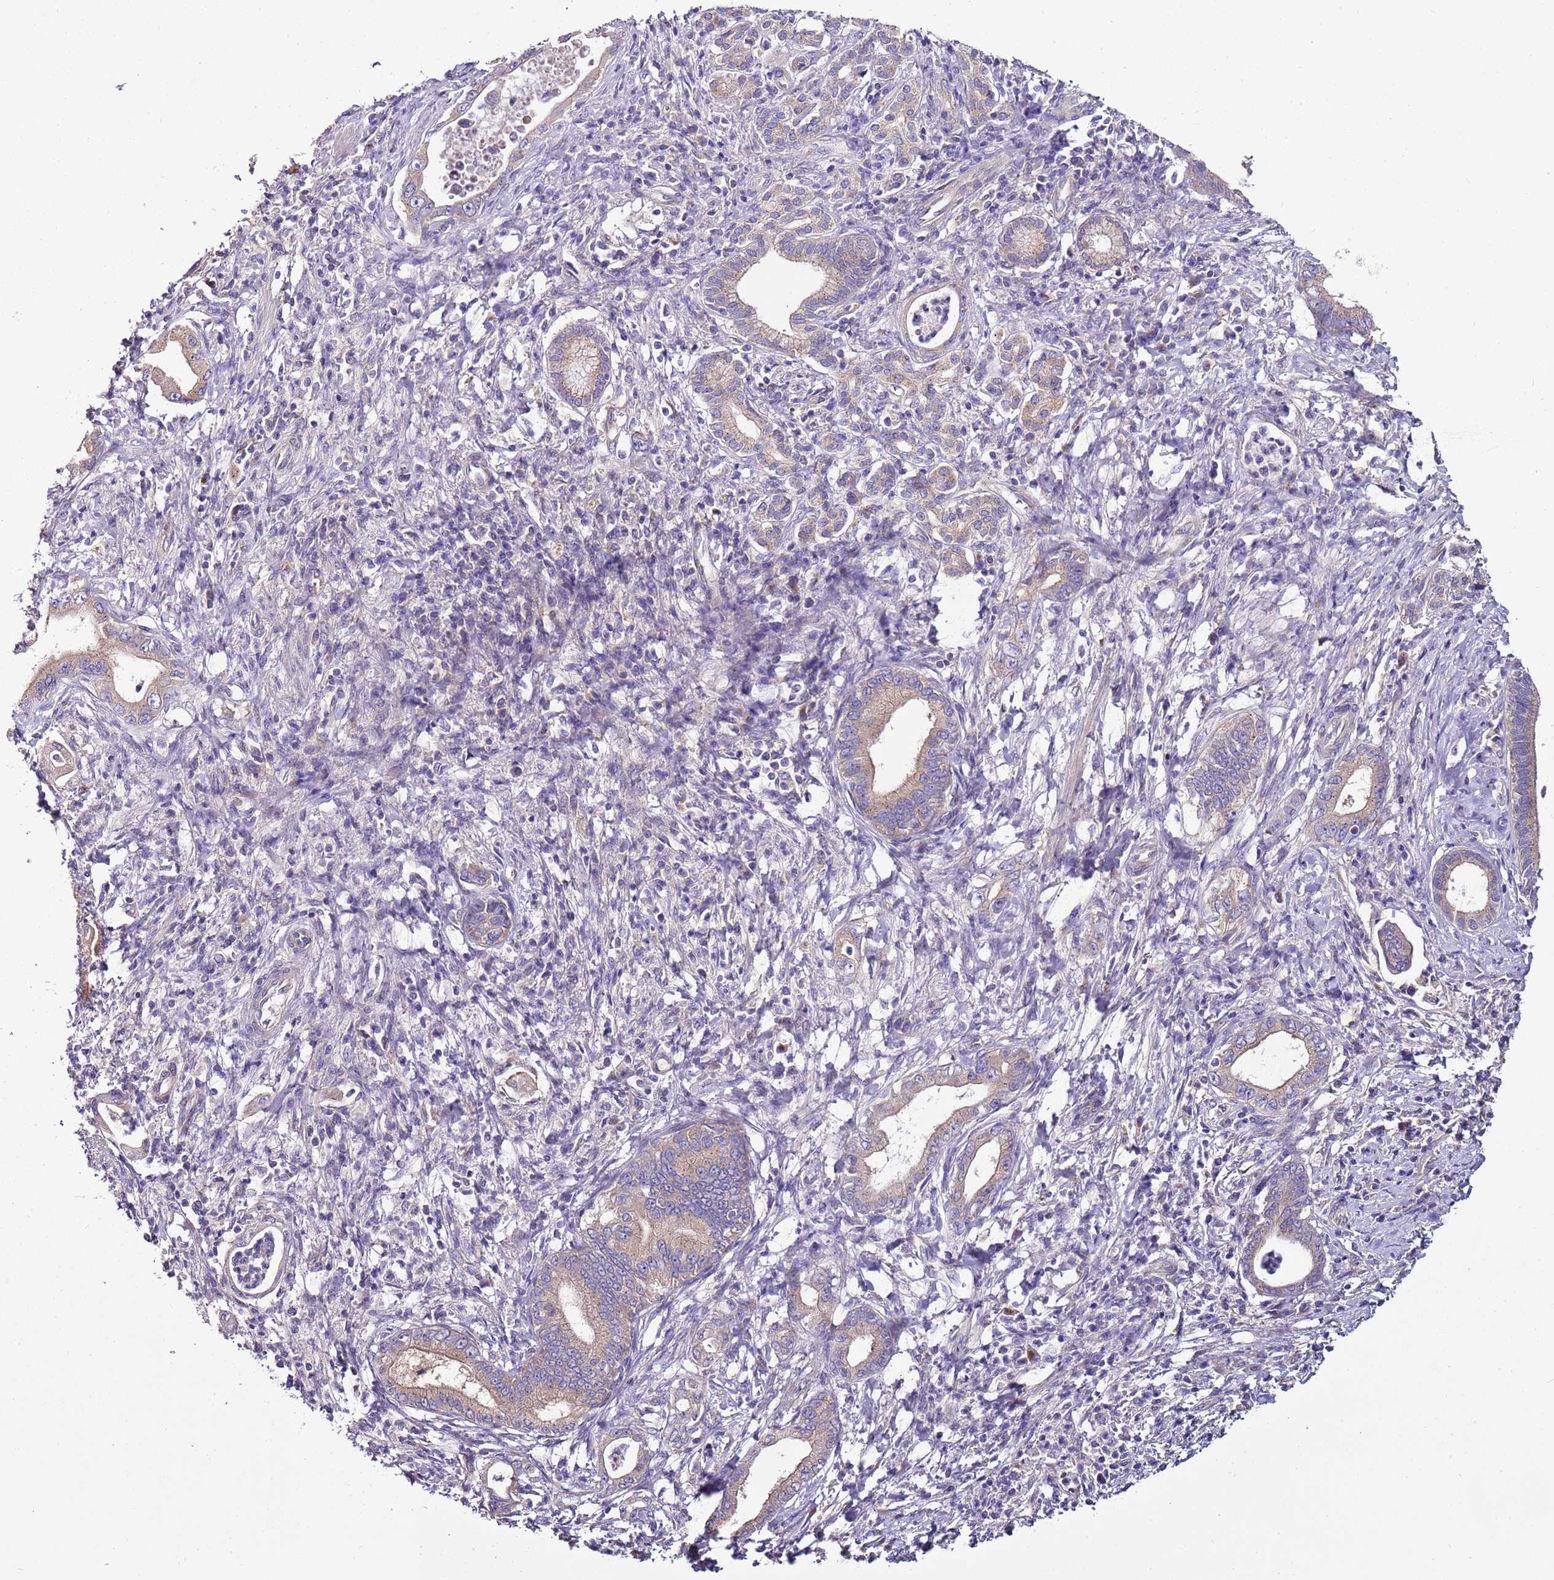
{"staining": {"intensity": "weak", "quantity": "25%-75%", "location": "cytoplasmic/membranous"}, "tissue": "pancreatic cancer", "cell_type": "Tumor cells", "image_type": "cancer", "snomed": [{"axis": "morphology", "description": "Normal tissue, NOS"}, {"axis": "morphology", "description": "Adenocarcinoma, NOS"}, {"axis": "topography", "description": "Pancreas"}], "caption": "Protein staining exhibits weak cytoplasmic/membranous expression in approximately 25%-75% of tumor cells in pancreatic adenocarcinoma.", "gene": "FAM20A", "patient": {"sex": "female", "age": 55}}